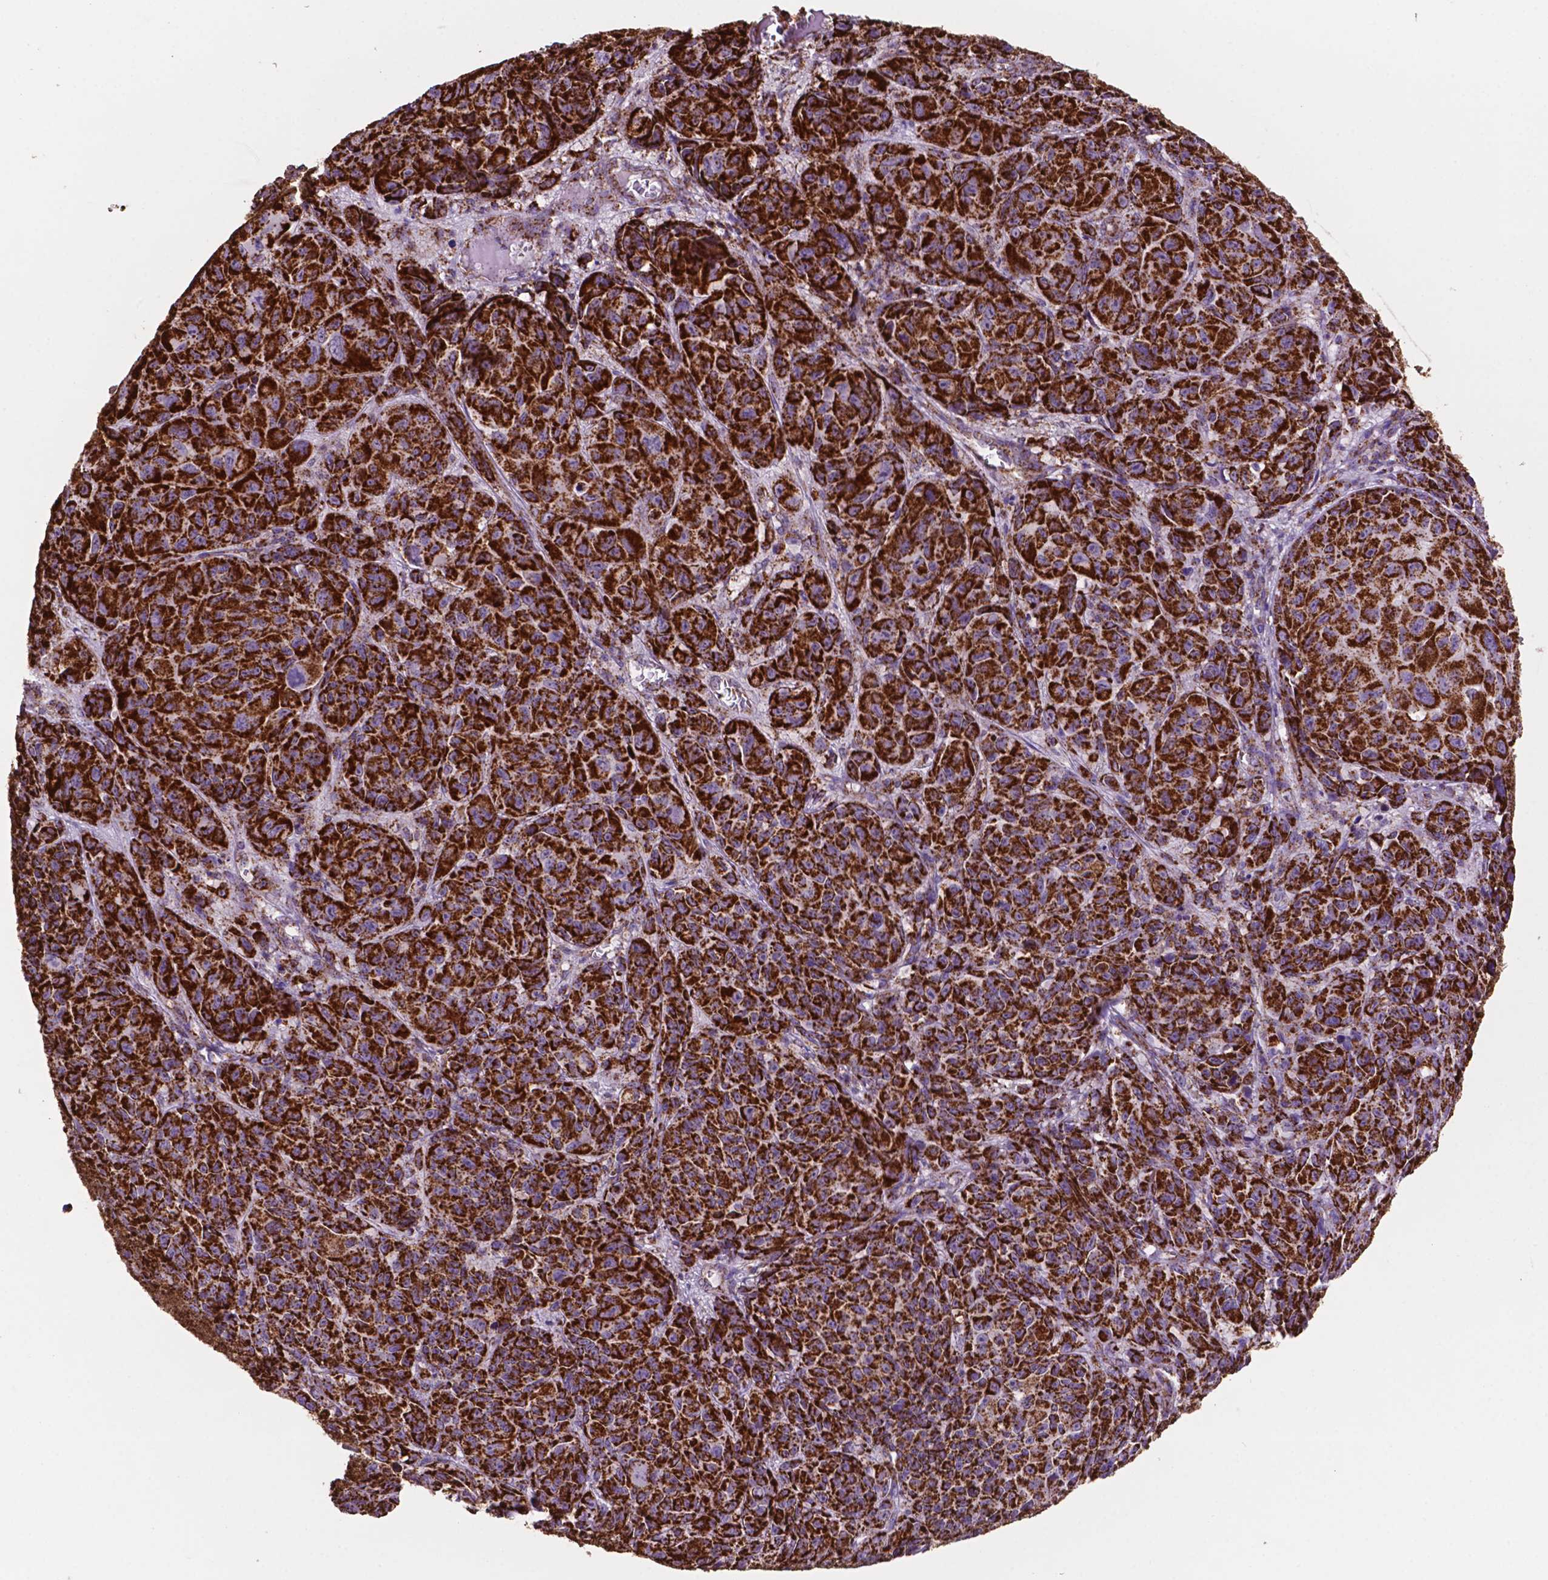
{"staining": {"intensity": "strong", "quantity": ">75%", "location": "cytoplasmic/membranous"}, "tissue": "melanoma", "cell_type": "Tumor cells", "image_type": "cancer", "snomed": [{"axis": "morphology", "description": "Malignant melanoma, NOS"}, {"axis": "topography", "description": "Vulva, labia, clitoris and Bartholin´s gland, NO"}], "caption": "DAB immunohistochemical staining of human malignant melanoma shows strong cytoplasmic/membranous protein positivity in about >75% of tumor cells.", "gene": "HSPD1", "patient": {"sex": "female", "age": 75}}